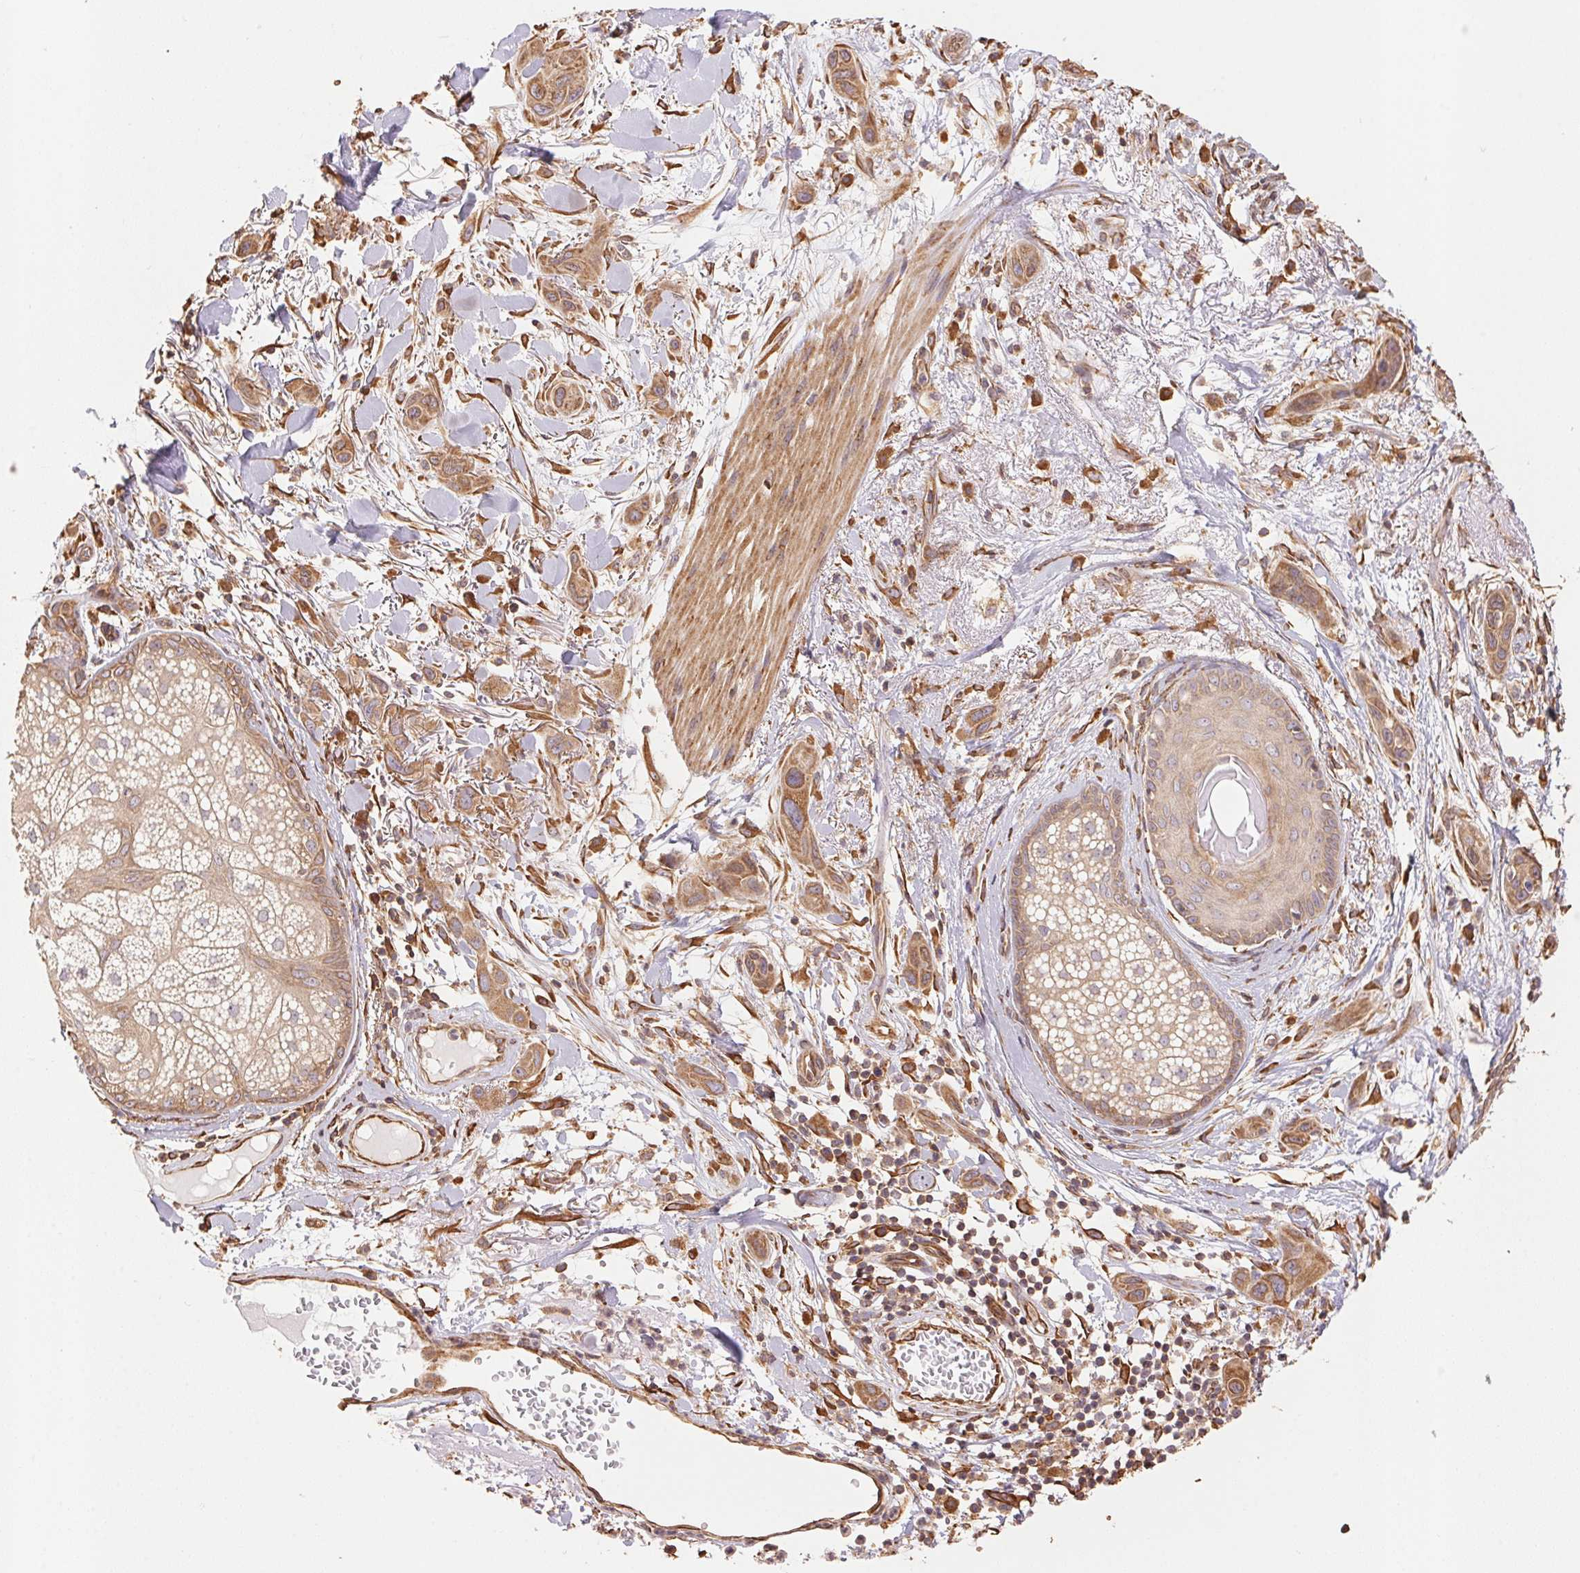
{"staining": {"intensity": "moderate", "quantity": ">75%", "location": "cytoplasmic/membranous"}, "tissue": "skin cancer", "cell_type": "Tumor cells", "image_type": "cancer", "snomed": [{"axis": "morphology", "description": "Squamous cell carcinoma, NOS"}, {"axis": "topography", "description": "Skin"}], "caption": "DAB immunohistochemical staining of skin cancer displays moderate cytoplasmic/membranous protein positivity in about >75% of tumor cells.", "gene": "C6orf163", "patient": {"sex": "male", "age": 79}}